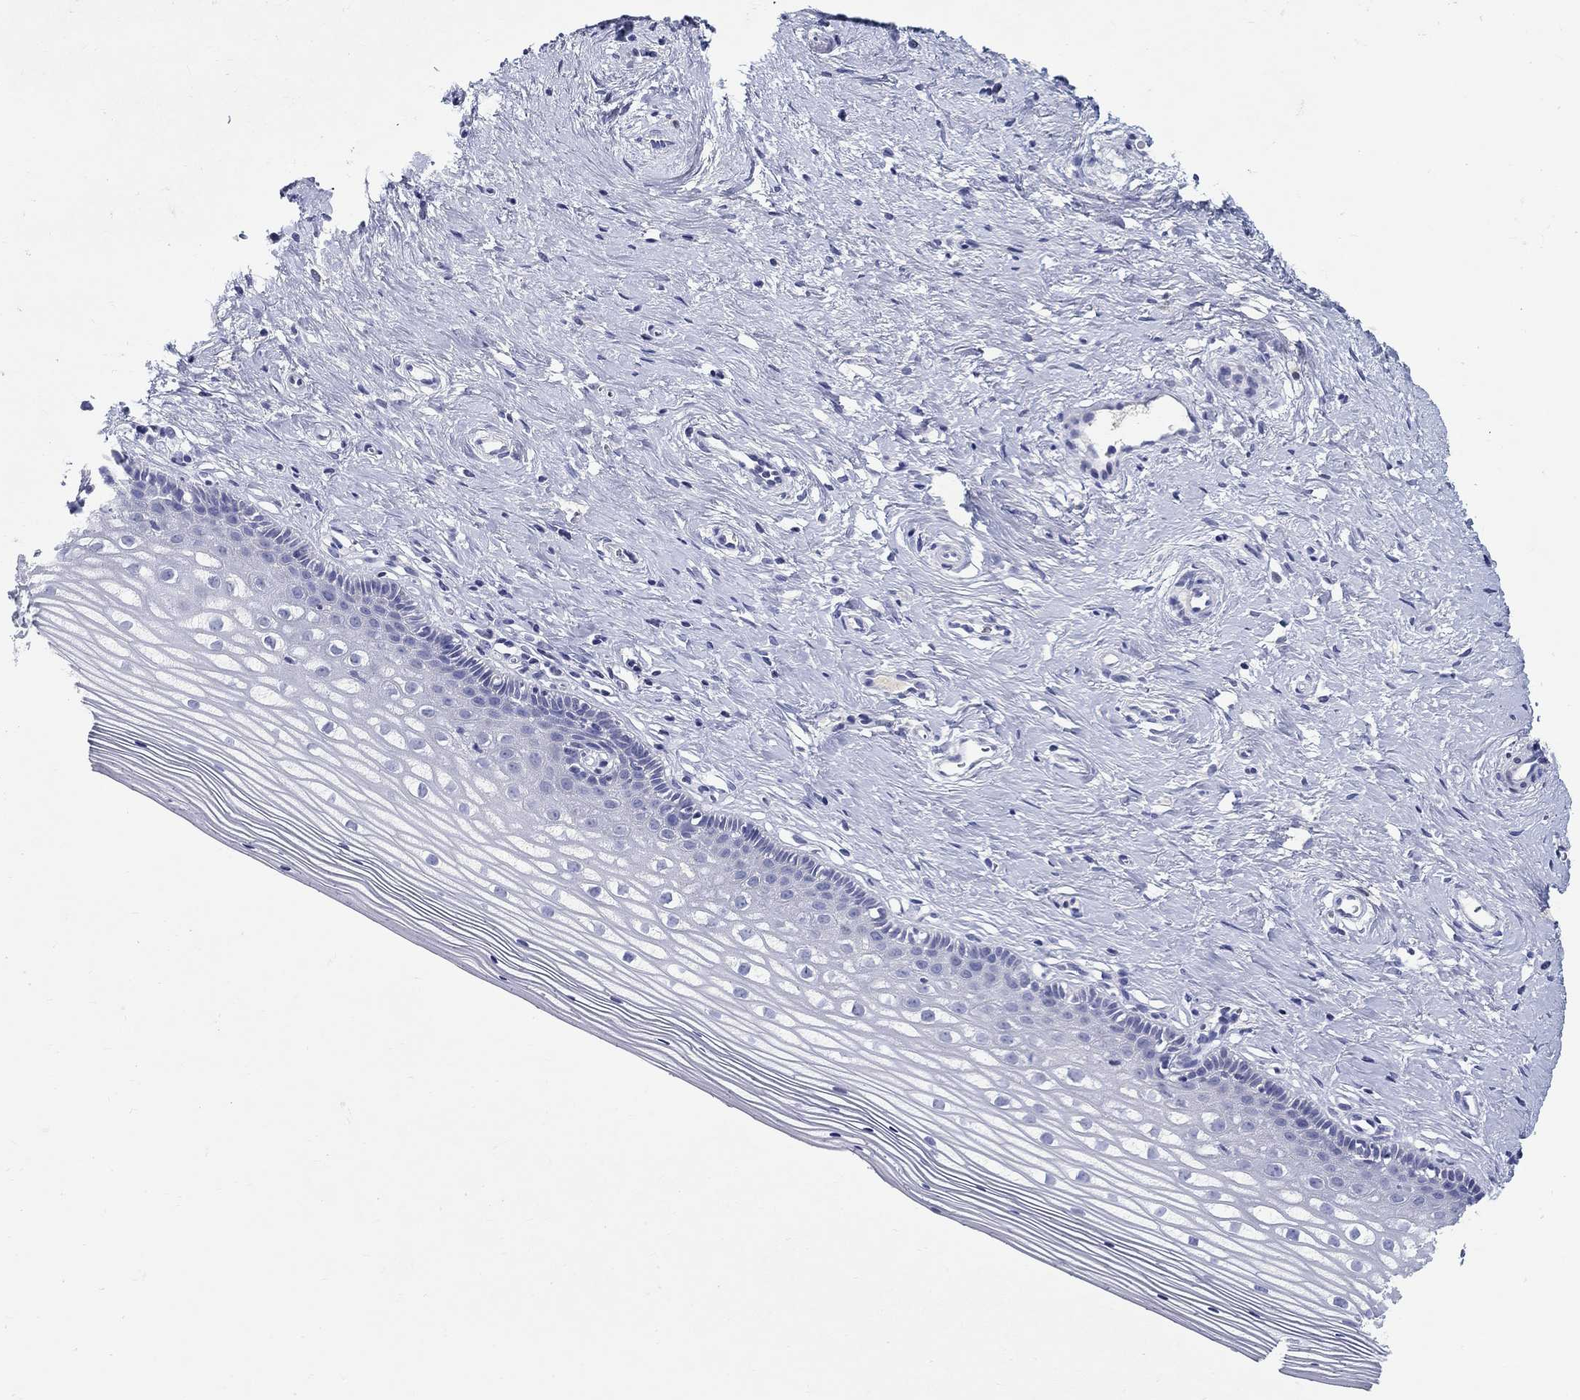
{"staining": {"intensity": "negative", "quantity": "none", "location": "none"}, "tissue": "cervix", "cell_type": "Glandular cells", "image_type": "normal", "snomed": [{"axis": "morphology", "description": "Normal tissue, NOS"}, {"axis": "topography", "description": "Cervix"}], "caption": "The IHC image has no significant positivity in glandular cells of cervix.", "gene": "CRYGA", "patient": {"sex": "female", "age": 40}}